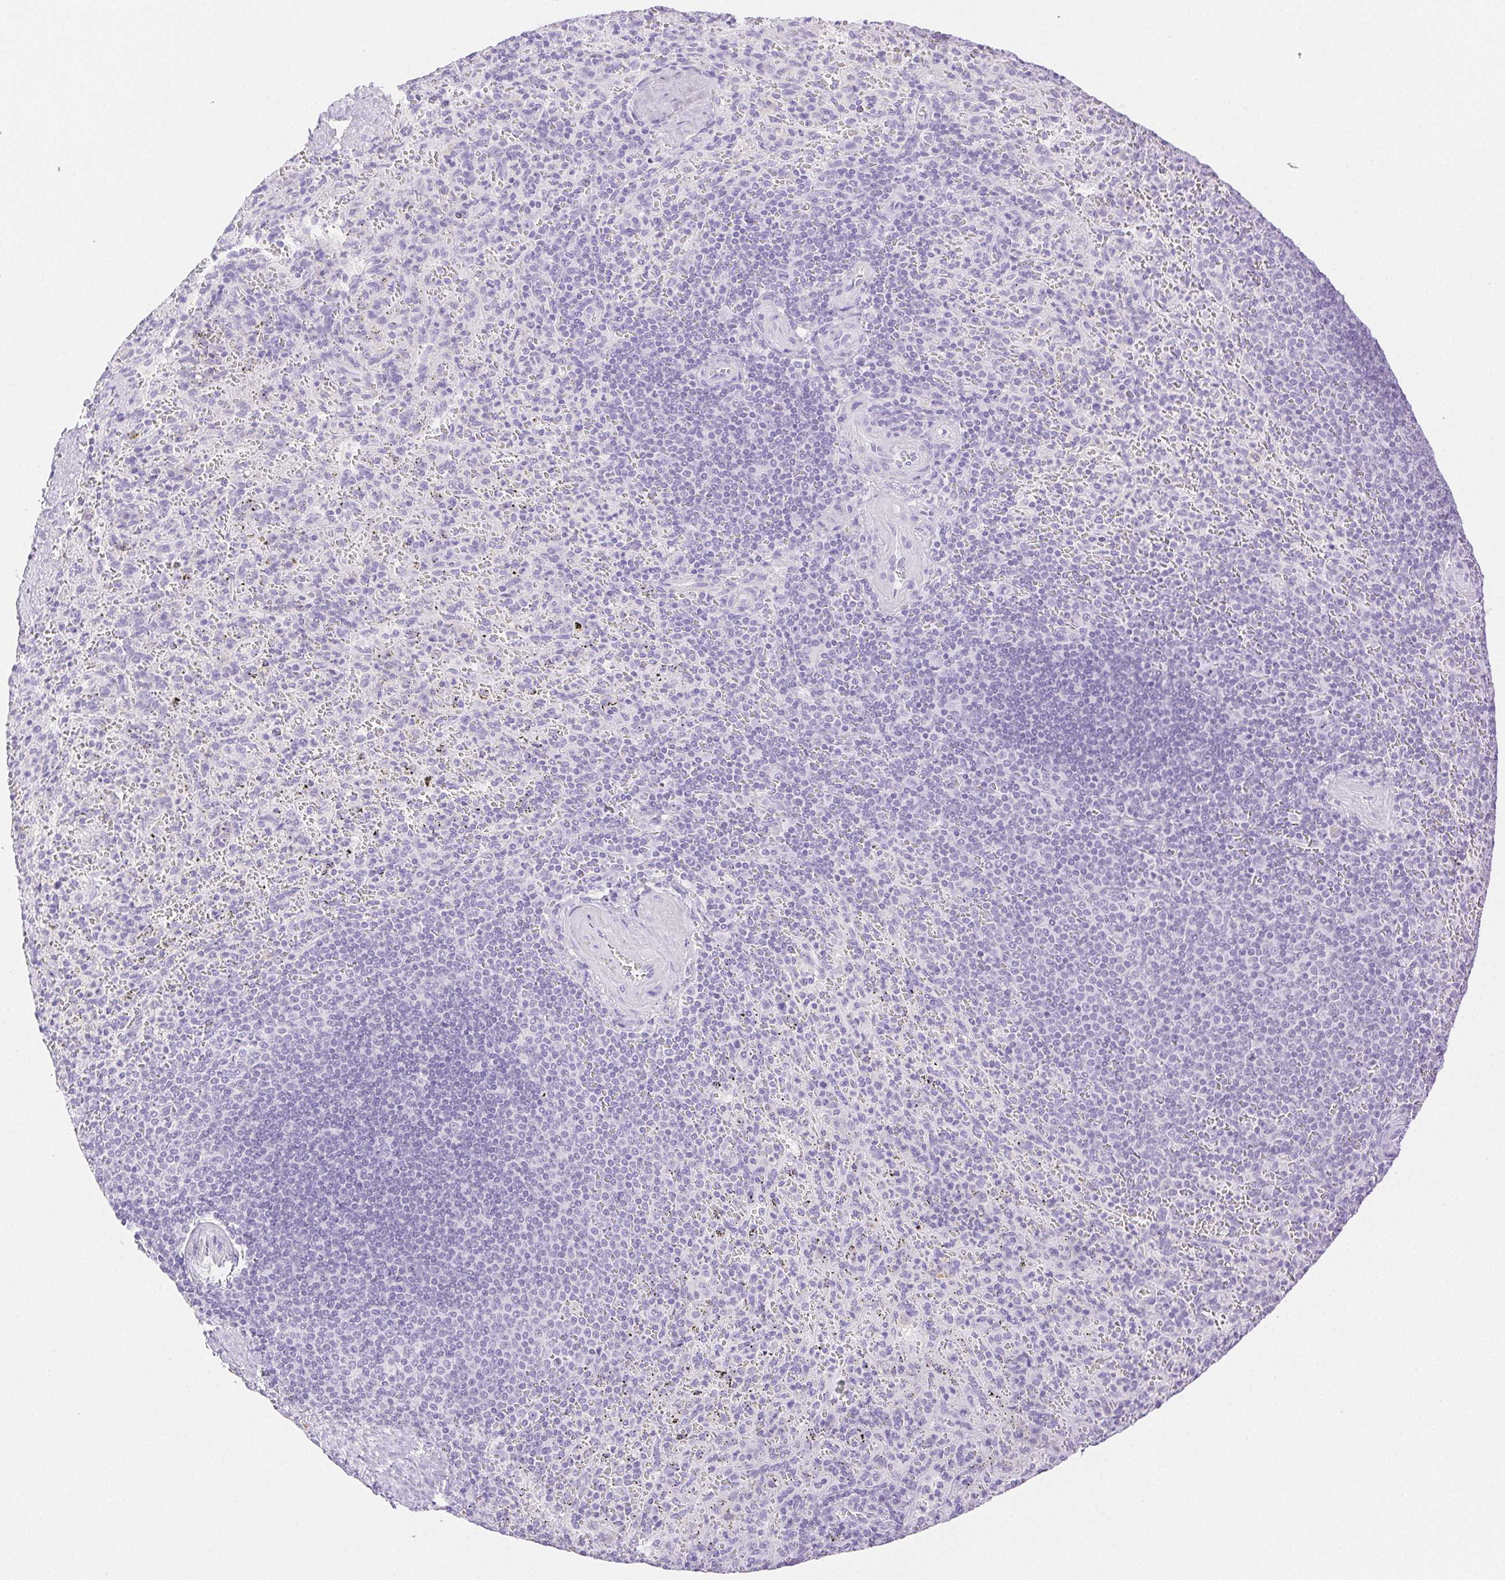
{"staining": {"intensity": "negative", "quantity": "none", "location": "none"}, "tissue": "spleen", "cell_type": "Cells in red pulp", "image_type": "normal", "snomed": [{"axis": "morphology", "description": "Normal tissue, NOS"}, {"axis": "topography", "description": "Spleen"}], "caption": "This is an immunohistochemistry (IHC) histopathology image of unremarkable human spleen. There is no staining in cells in red pulp.", "gene": "SPACA4", "patient": {"sex": "male", "age": 57}}